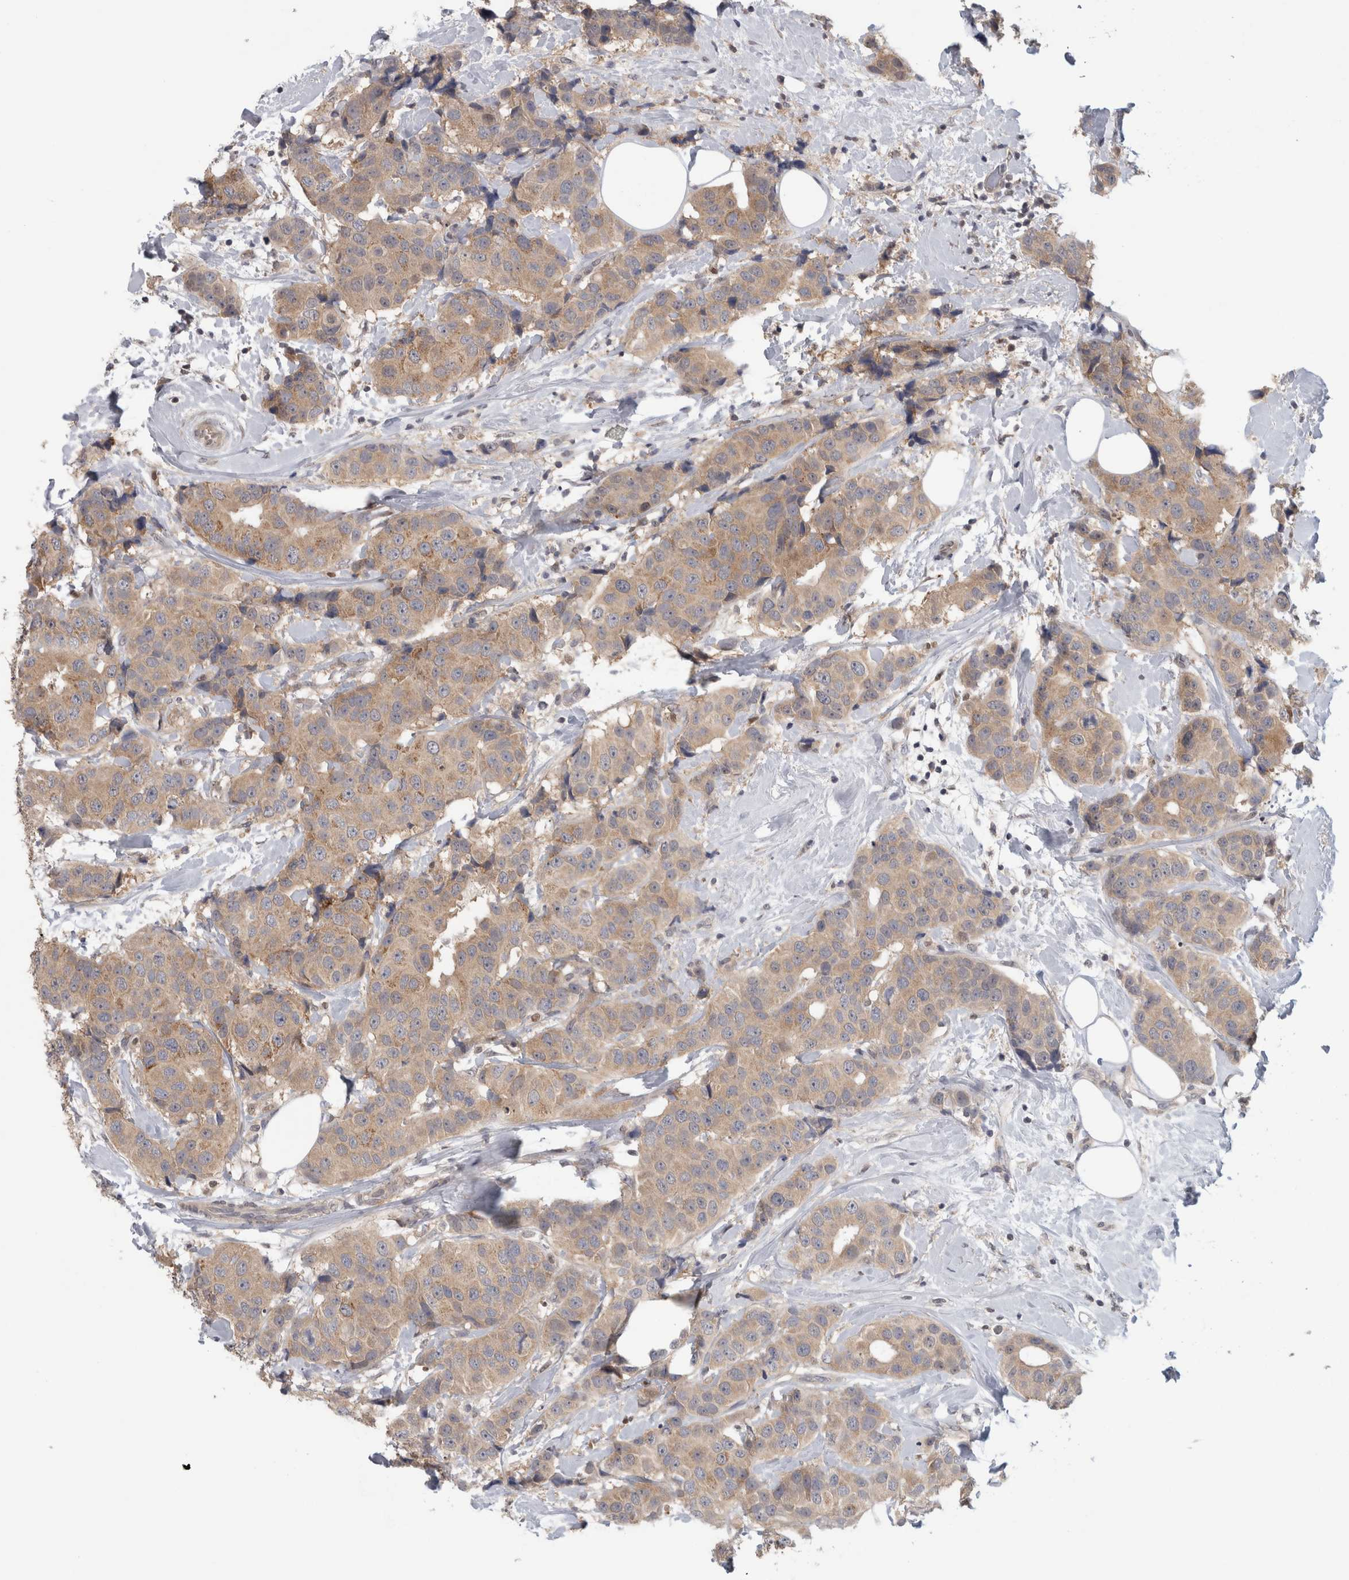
{"staining": {"intensity": "weak", "quantity": ">75%", "location": "cytoplasmic/membranous"}, "tissue": "breast cancer", "cell_type": "Tumor cells", "image_type": "cancer", "snomed": [{"axis": "morphology", "description": "Normal tissue, NOS"}, {"axis": "morphology", "description": "Duct carcinoma"}, {"axis": "topography", "description": "Breast"}], "caption": "Immunohistochemistry (IHC) histopathology image of neoplastic tissue: breast invasive ductal carcinoma stained using immunohistochemistry (IHC) shows low levels of weak protein expression localized specifically in the cytoplasmic/membranous of tumor cells, appearing as a cytoplasmic/membranous brown color.", "gene": "PIGP", "patient": {"sex": "female", "age": 39}}